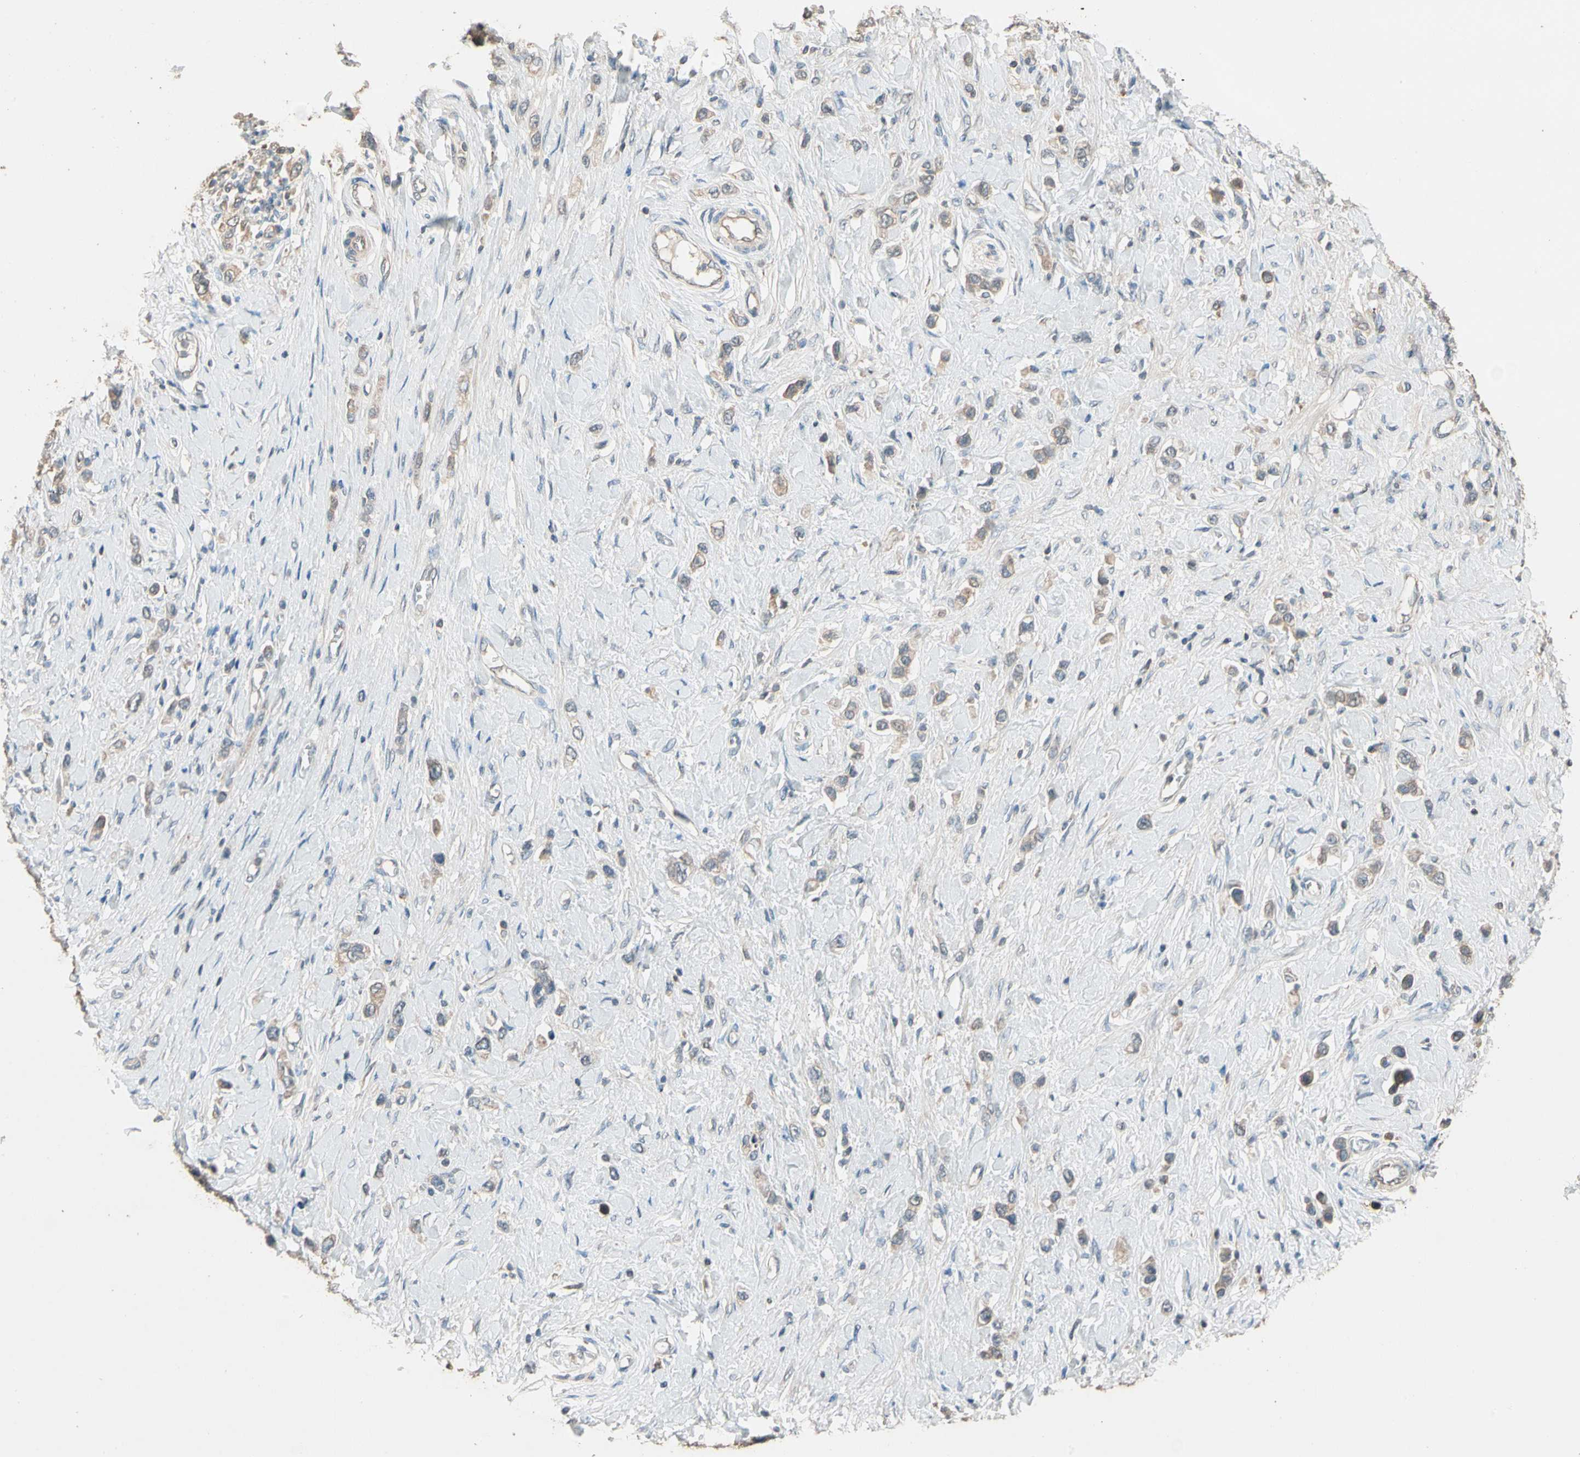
{"staining": {"intensity": "weak", "quantity": ">75%", "location": "cytoplasmic/membranous"}, "tissue": "stomach cancer", "cell_type": "Tumor cells", "image_type": "cancer", "snomed": [{"axis": "morphology", "description": "Normal tissue, NOS"}, {"axis": "morphology", "description": "Adenocarcinoma, NOS"}, {"axis": "topography", "description": "Stomach, upper"}, {"axis": "topography", "description": "Stomach"}], "caption": "Immunohistochemistry (IHC) staining of stomach cancer, which shows low levels of weak cytoplasmic/membranous positivity in about >75% of tumor cells indicating weak cytoplasmic/membranous protein expression. The staining was performed using DAB (3,3'-diaminobenzidine) (brown) for protein detection and nuclei were counterstained in hematoxylin (blue).", "gene": "MAP3K7", "patient": {"sex": "female", "age": 65}}